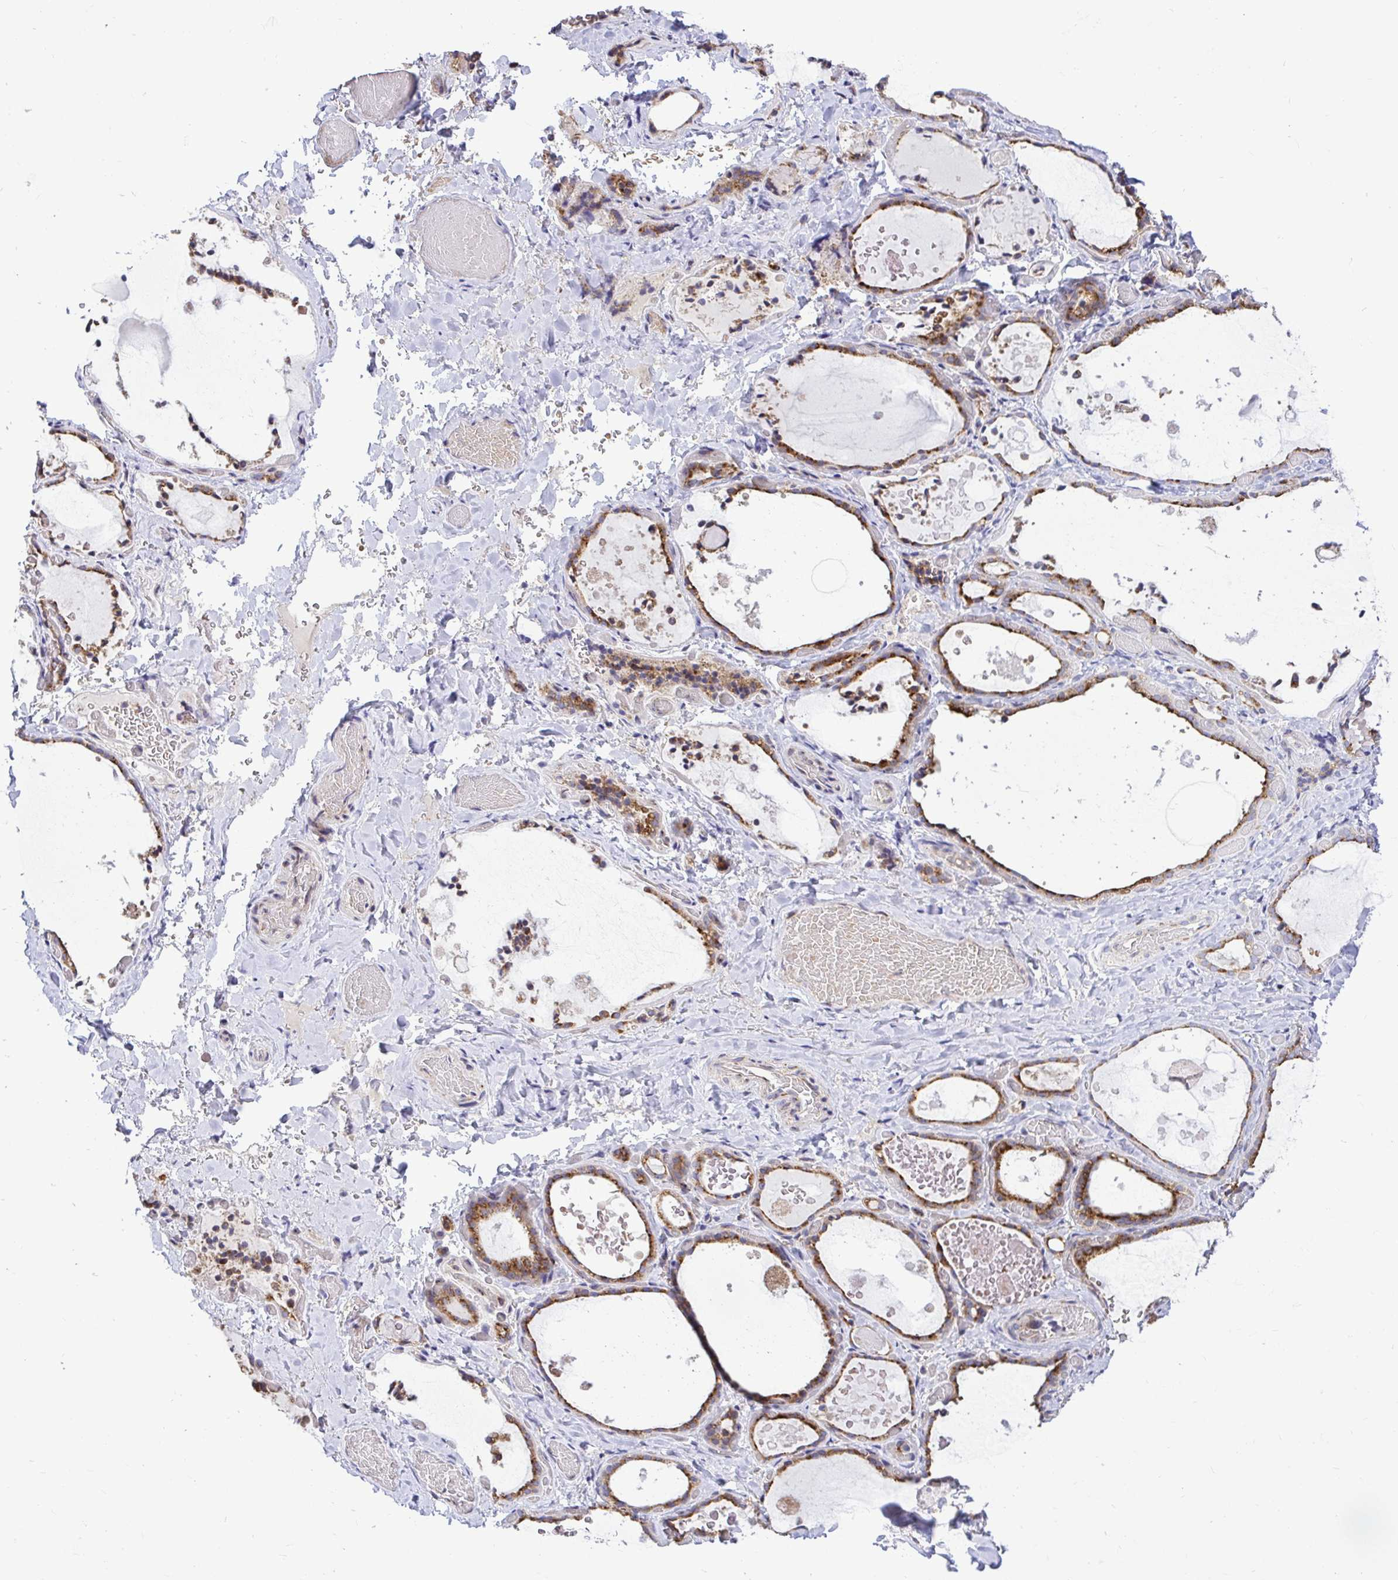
{"staining": {"intensity": "strong", "quantity": ">75%", "location": "cytoplasmic/membranous"}, "tissue": "thyroid gland", "cell_type": "Glandular cells", "image_type": "normal", "snomed": [{"axis": "morphology", "description": "Normal tissue, NOS"}, {"axis": "topography", "description": "Thyroid gland"}], "caption": "This image displays immunohistochemistry staining of benign thyroid gland, with high strong cytoplasmic/membranous expression in about >75% of glandular cells.", "gene": "VTI1B", "patient": {"sex": "female", "age": 56}}